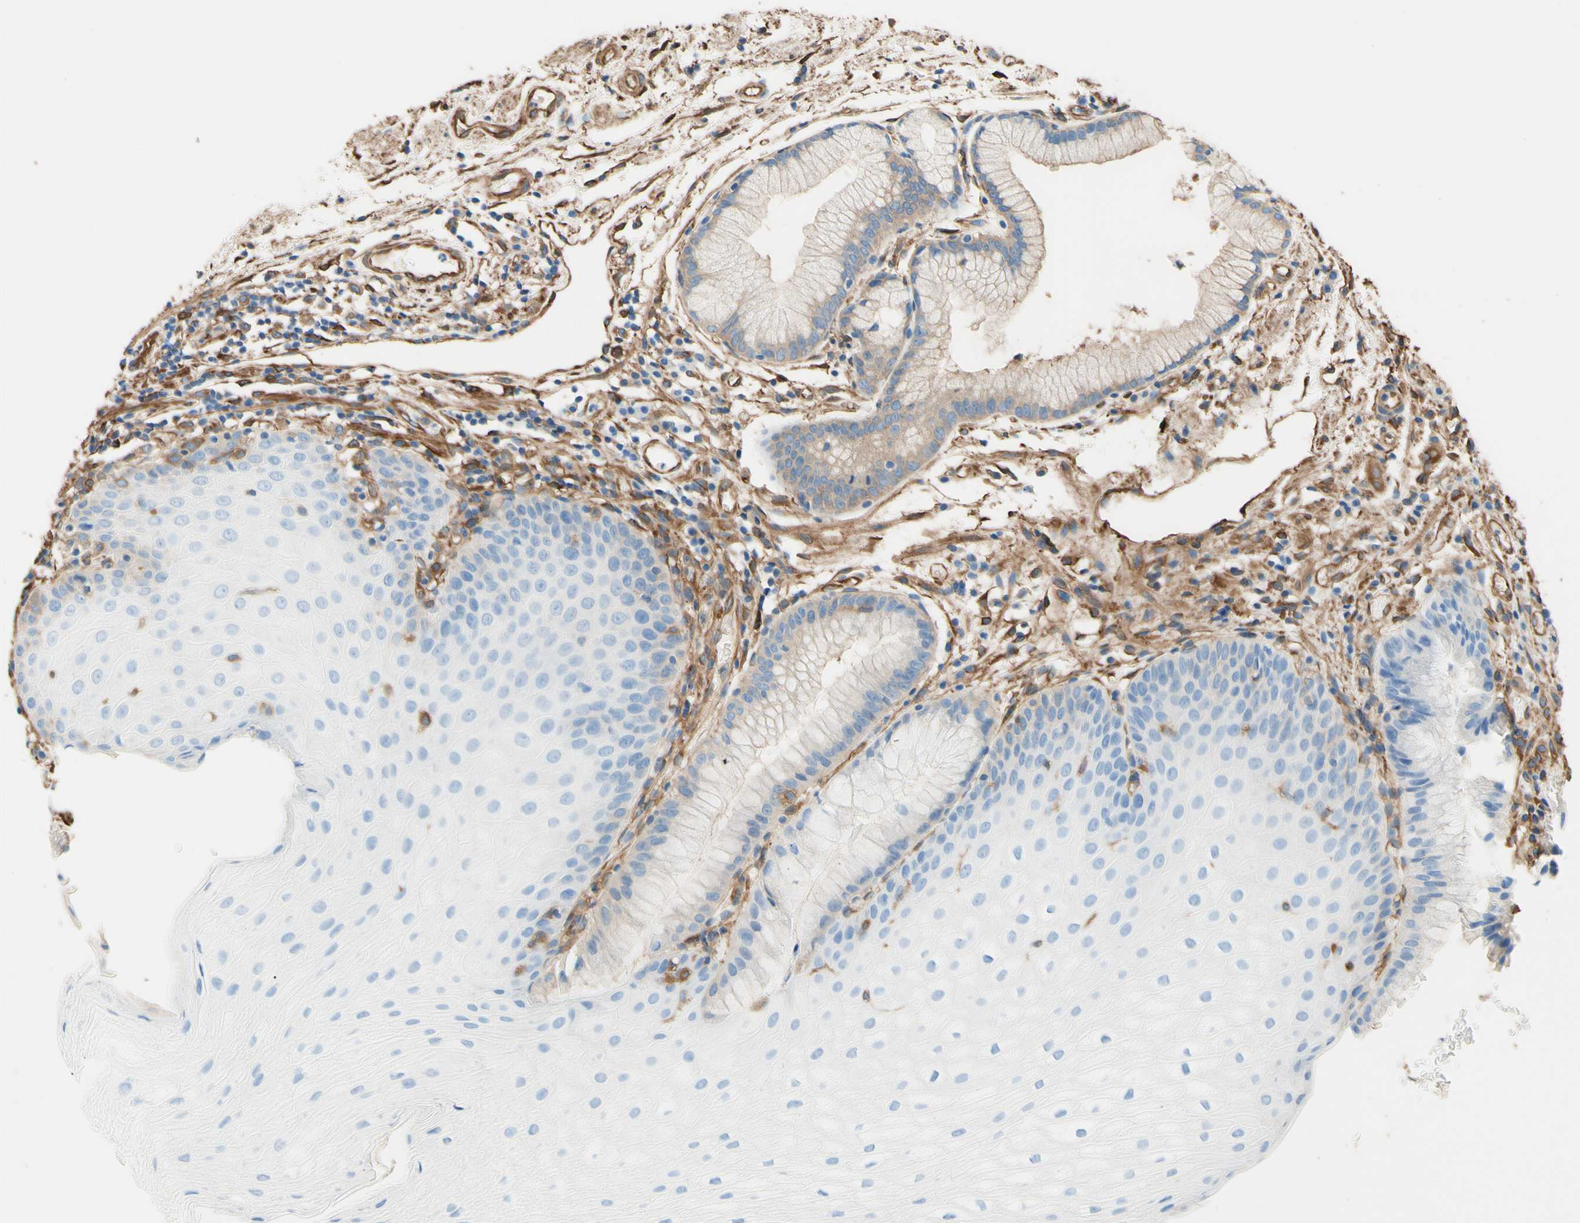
{"staining": {"intensity": "negative", "quantity": "none", "location": "none"}, "tissue": "stomach", "cell_type": "Glandular cells", "image_type": "normal", "snomed": [{"axis": "morphology", "description": "Normal tissue, NOS"}, {"axis": "topography", "description": "Stomach, upper"}], "caption": "High power microscopy photomicrograph of an immunohistochemistry micrograph of unremarkable stomach, revealing no significant positivity in glandular cells.", "gene": "DPYSL3", "patient": {"sex": "male", "age": 72}}